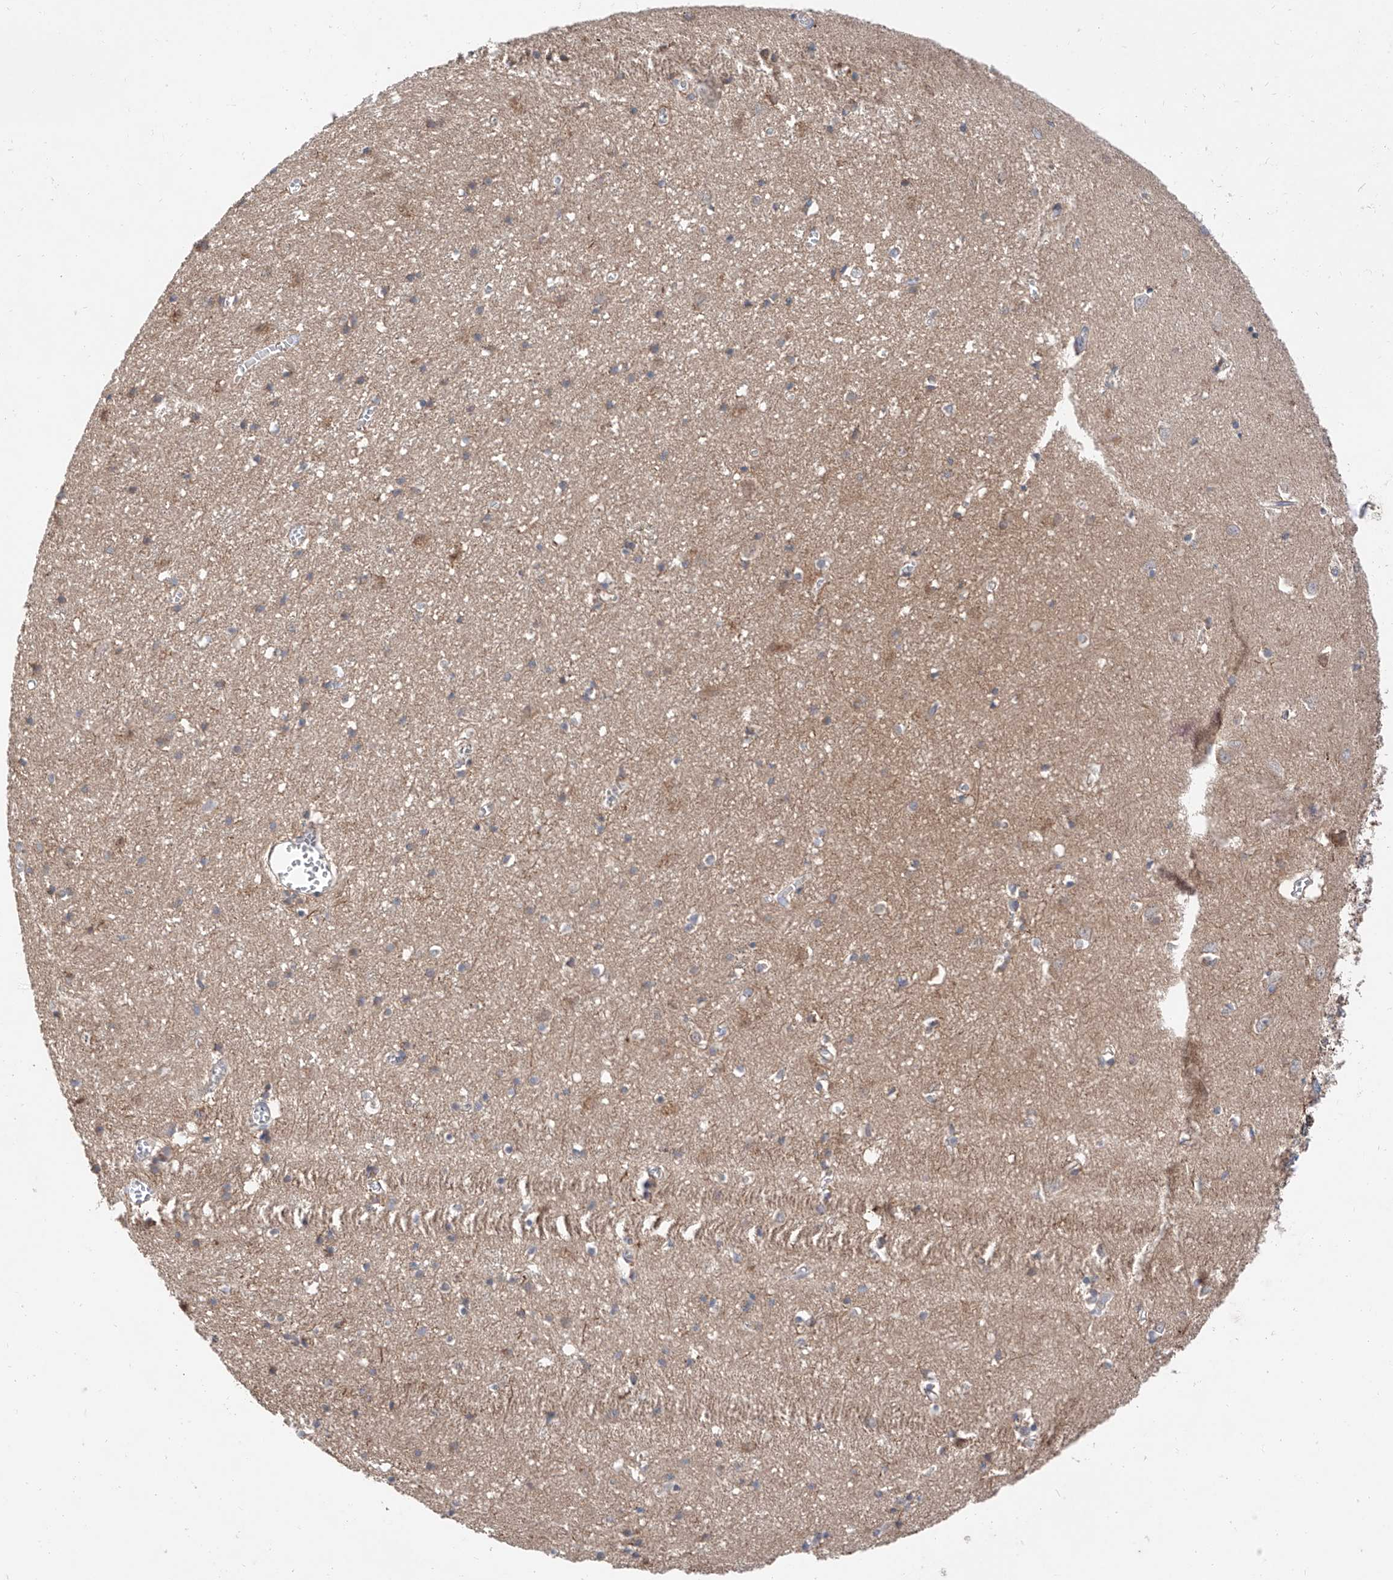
{"staining": {"intensity": "negative", "quantity": "none", "location": "none"}, "tissue": "cerebral cortex", "cell_type": "Endothelial cells", "image_type": "normal", "snomed": [{"axis": "morphology", "description": "Normal tissue, NOS"}, {"axis": "topography", "description": "Cerebral cortex"}], "caption": "This is a photomicrograph of IHC staining of normal cerebral cortex, which shows no positivity in endothelial cells. (DAB immunohistochemistry (IHC), high magnification).", "gene": "FUCA2", "patient": {"sex": "female", "age": 64}}